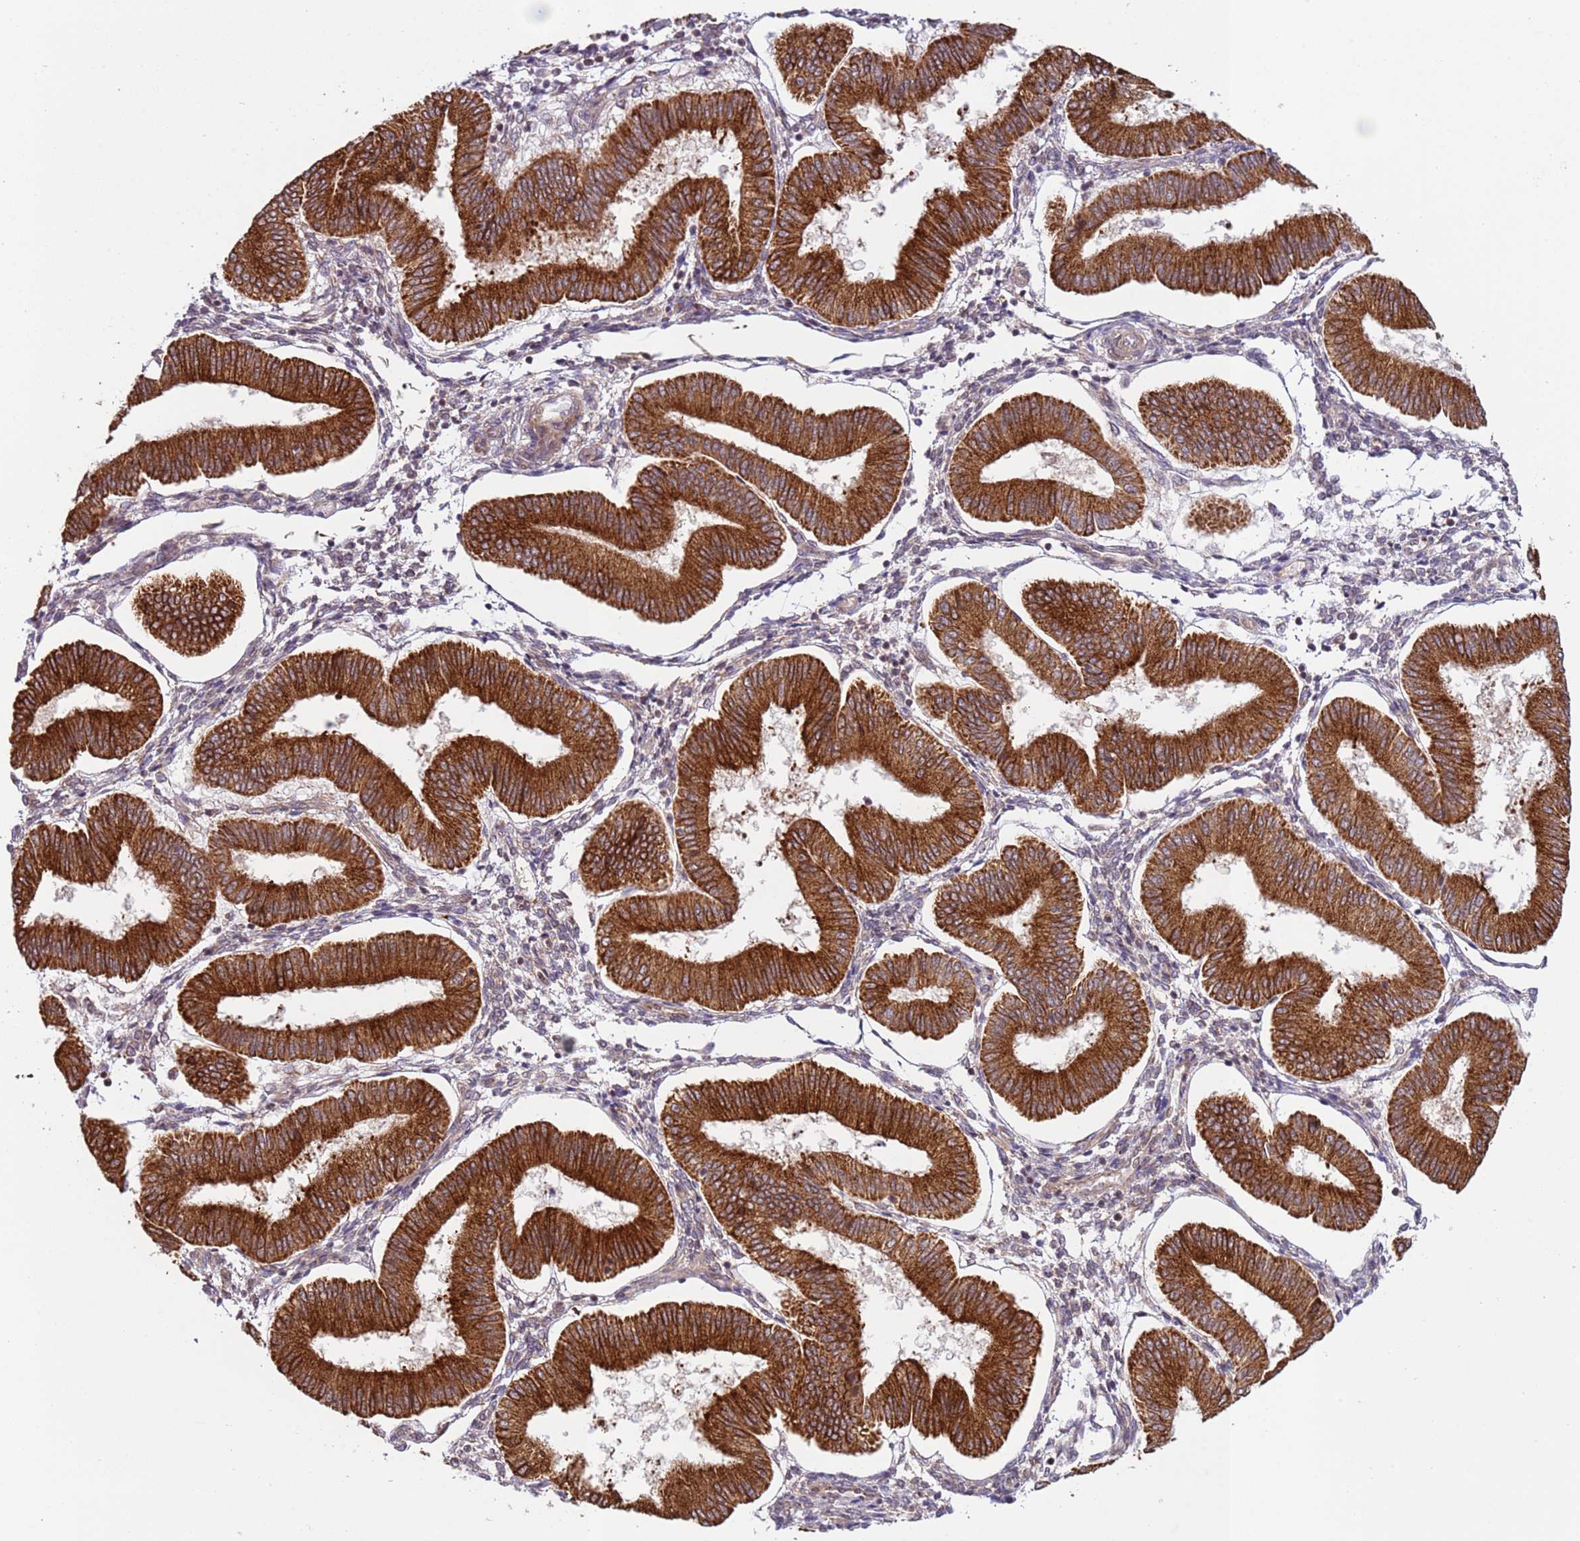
{"staining": {"intensity": "weak", "quantity": "<25%", "location": "cytoplasmic/membranous"}, "tissue": "endometrium", "cell_type": "Cells in endometrial stroma", "image_type": "normal", "snomed": [{"axis": "morphology", "description": "Normal tissue, NOS"}, {"axis": "topography", "description": "Endometrium"}], "caption": "Immunohistochemistry (IHC) histopathology image of unremarkable endometrium: endometrium stained with DAB reveals no significant protein positivity in cells in endometrial stroma.", "gene": "DCAF4", "patient": {"sex": "female", "age": 39}}